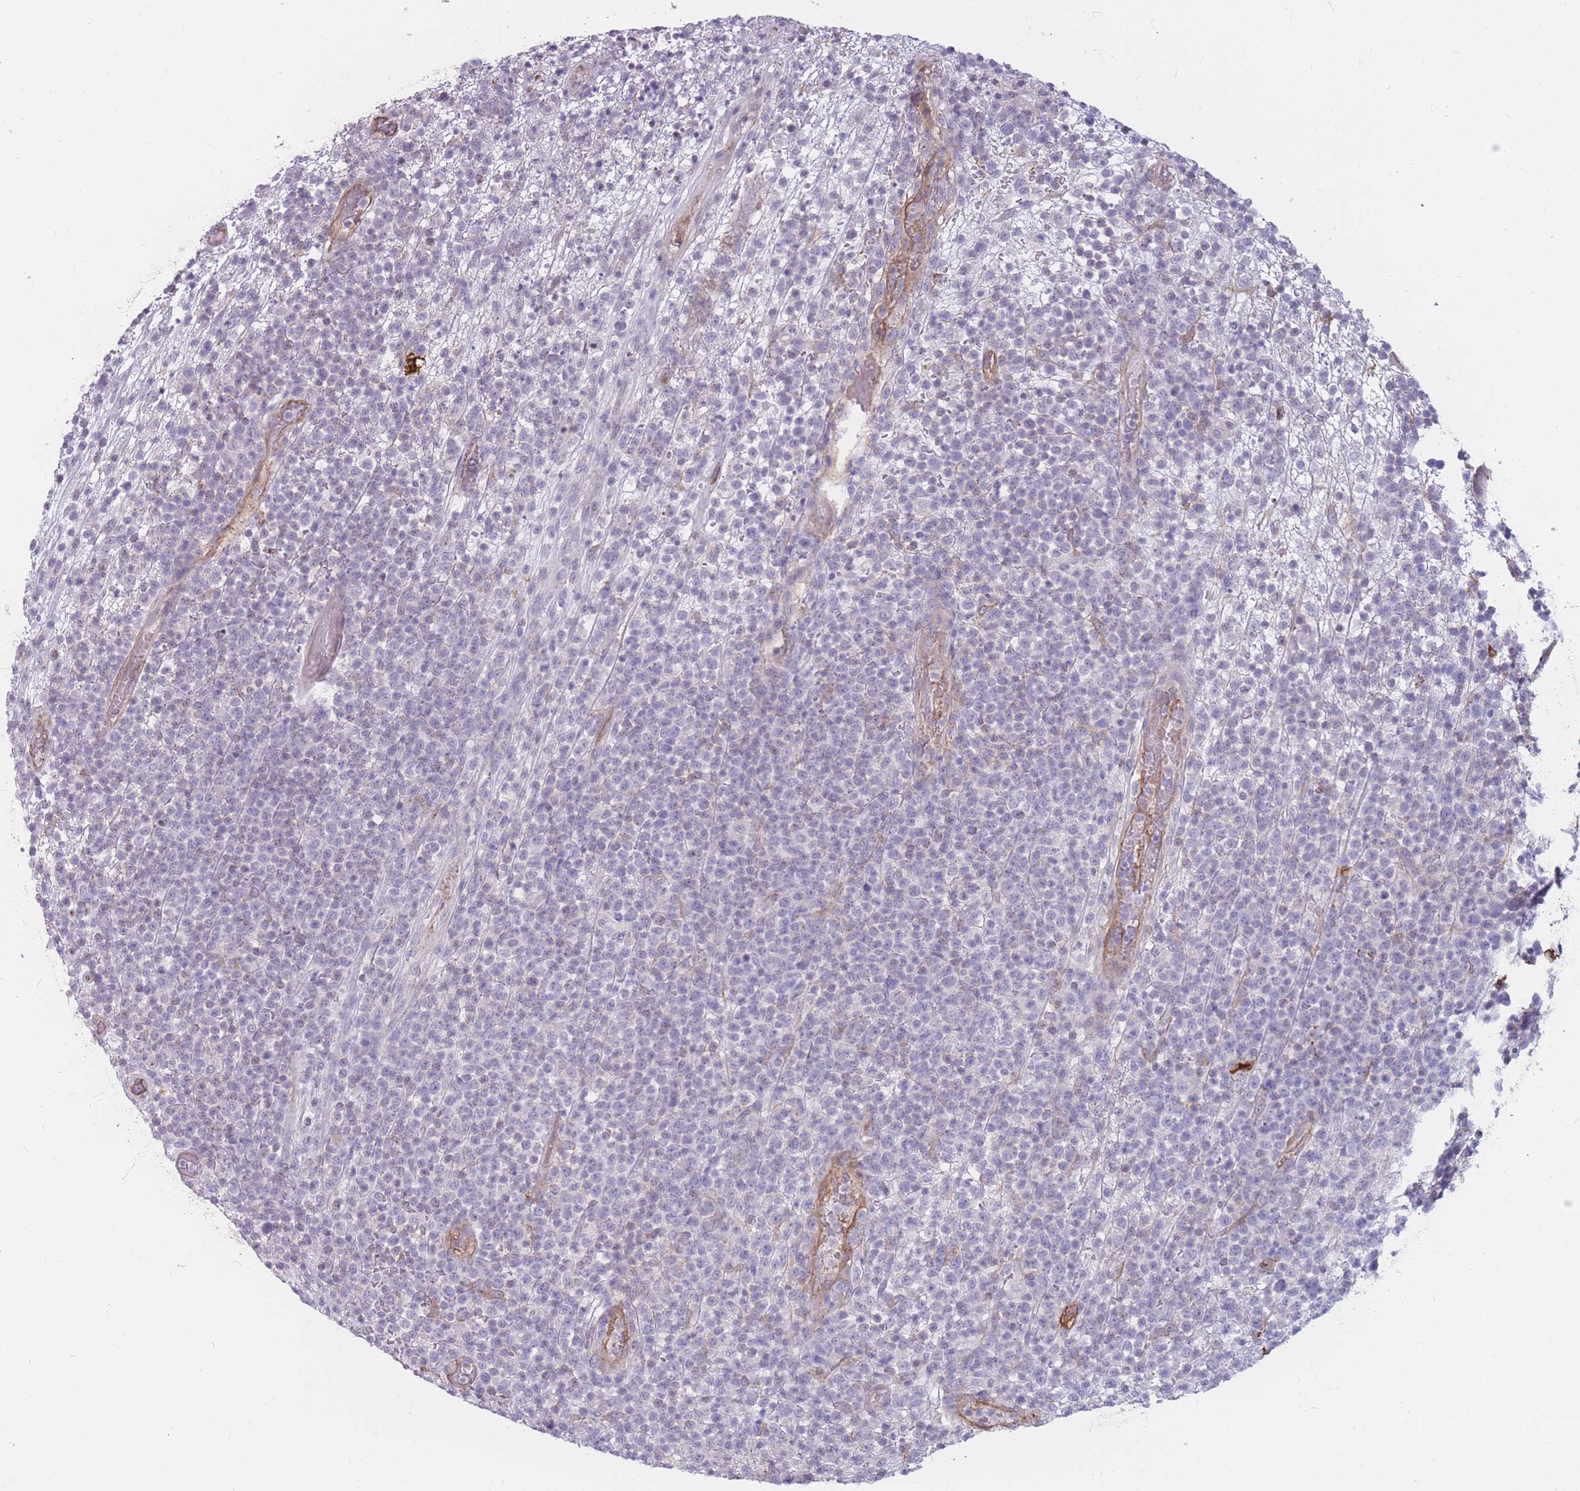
{"staining": {"intensity": "negative", "quantity": "none", "location": "none"}, "tissue": "lymphoma", "cell_type": "Tumor cells", "image_type": "cancer", "snomed": [{"axis": "morphology", "description": "Malignant lymphoma, non-Hodgkin's type, High grade"}, {"axis": "topography", "description": "Colon"}], "caption": "An immunohistochemistry (IHC) image of malignant lymphoma, non-Hodgkin's type (high-grade) is shown. There is no staining in tumor cells of malignant lymphoma, non-Hodgkin's type (high-grade).", "gene": "GNA11", "patient": {"sex": "female", "age": 53}}